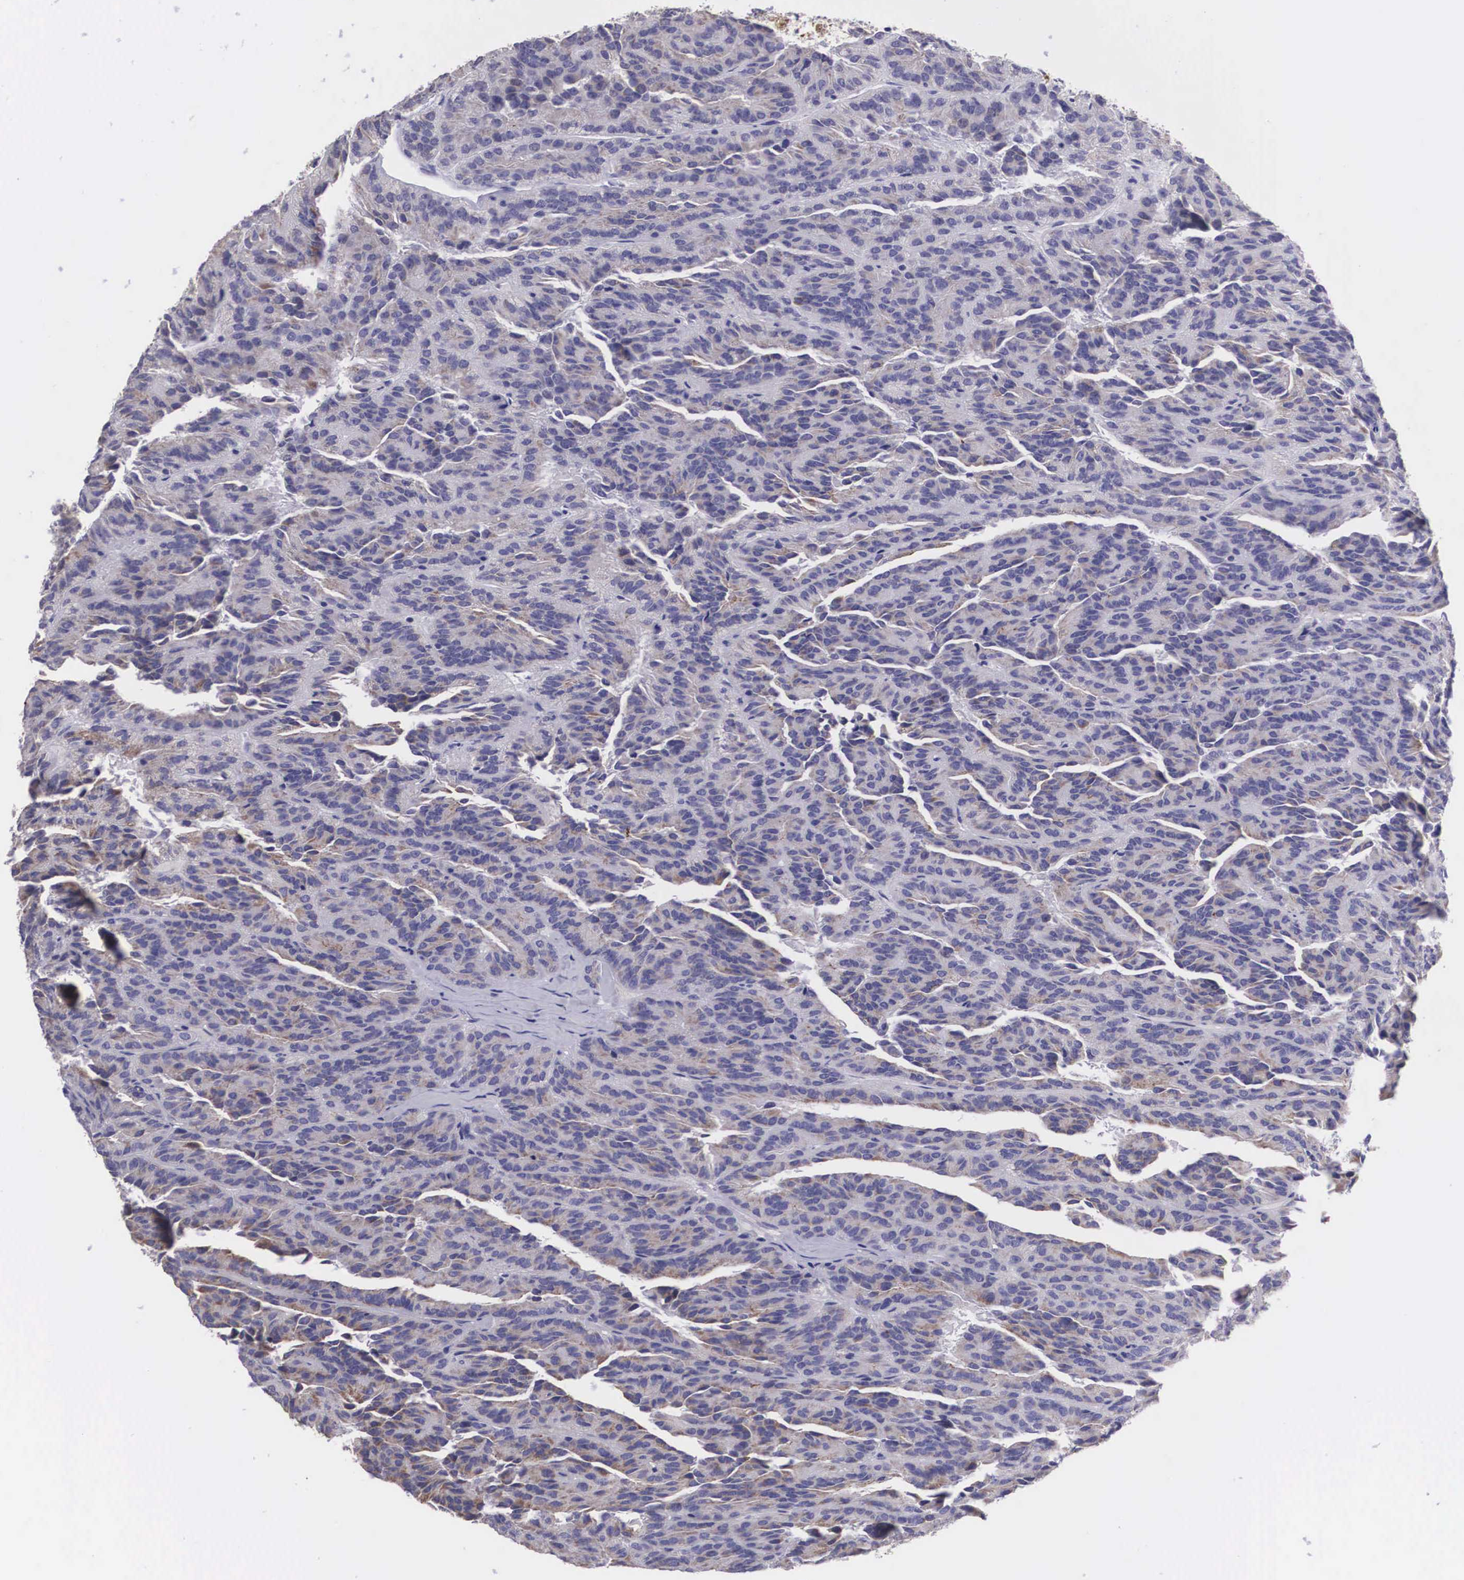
{"staining": {"intensity": "weak", "quantity": "25%-75%", "location": "cytoplasmic/membranous"}, "tissue": "renal cancer", "cell_type": "Tumor cells", "image_type": "cancer", "snomed": [{"axis": "morphology", "description": "Adenocarcinoma, NOS"}, {"axis": "topography", "description": "Kidney"}], "caption": "DAB immunohistochemical staining of human adenocarcinoma (renal) exhibits weak cytoplasmic/membranous protein expression in about 25%-75% of tumor cells.", "gene": "ARG2", "patient": {"sex": "male", "age": 46}}